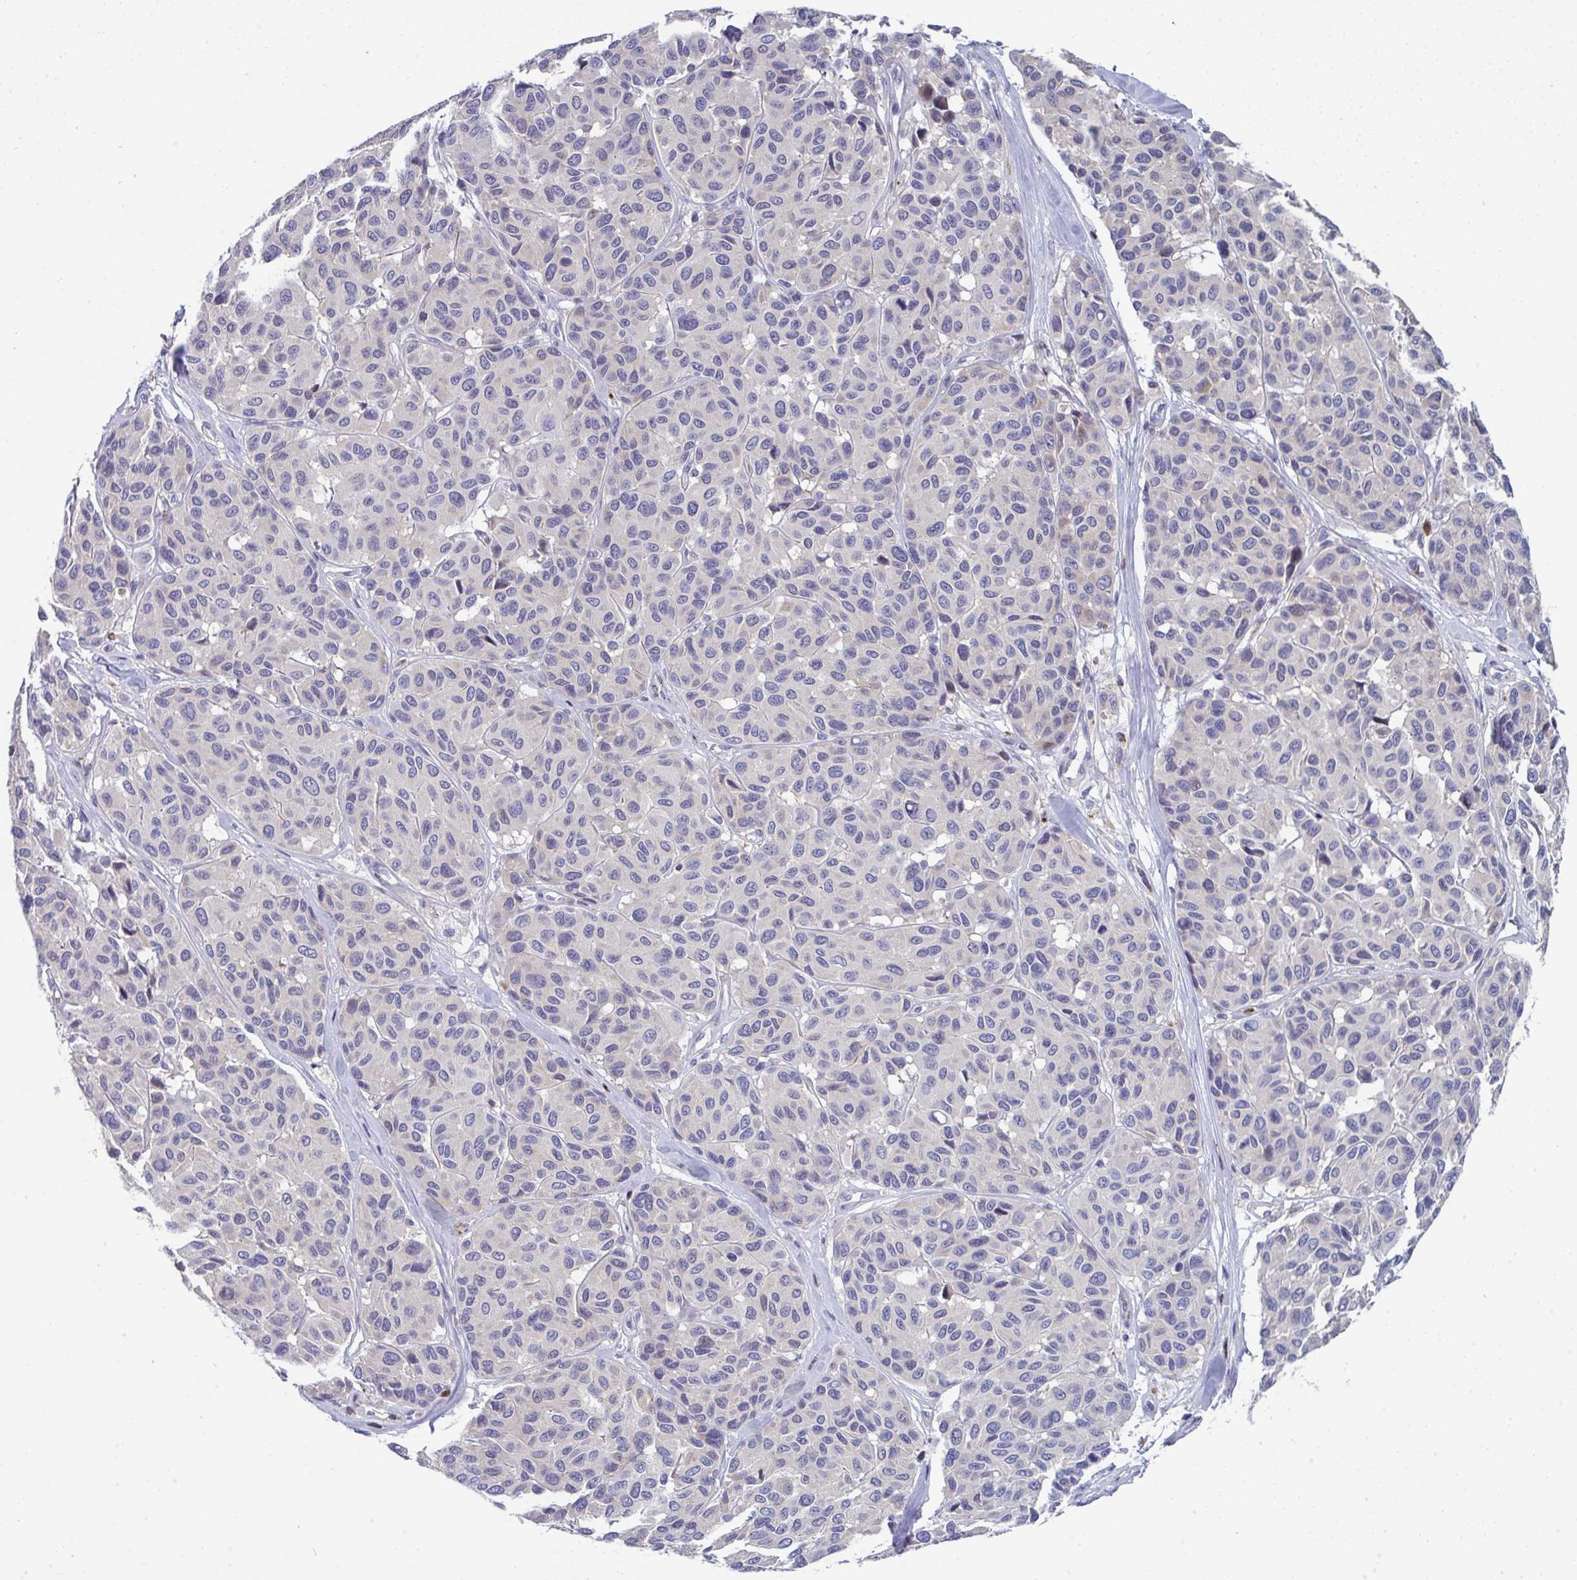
{"staining": {"intensity": "weak", "quantity": "<25%", "location": "cytoplasmic/membranous"}, "tissue": "melanoma", "cell_type": "Tumor cells", "image_type": "cancer", "snomed": [{"axis": "morphology", "description": "Malignant melanoma, NOS"}, {"axis": "topography", "description": "Skin"}], "caption": "Malignant melanoma was stained to show a protein in brown. There is no significant positivity in tumor cells.", "gene": "AOC2", "patient": {"sex": "female", "age": 66}}